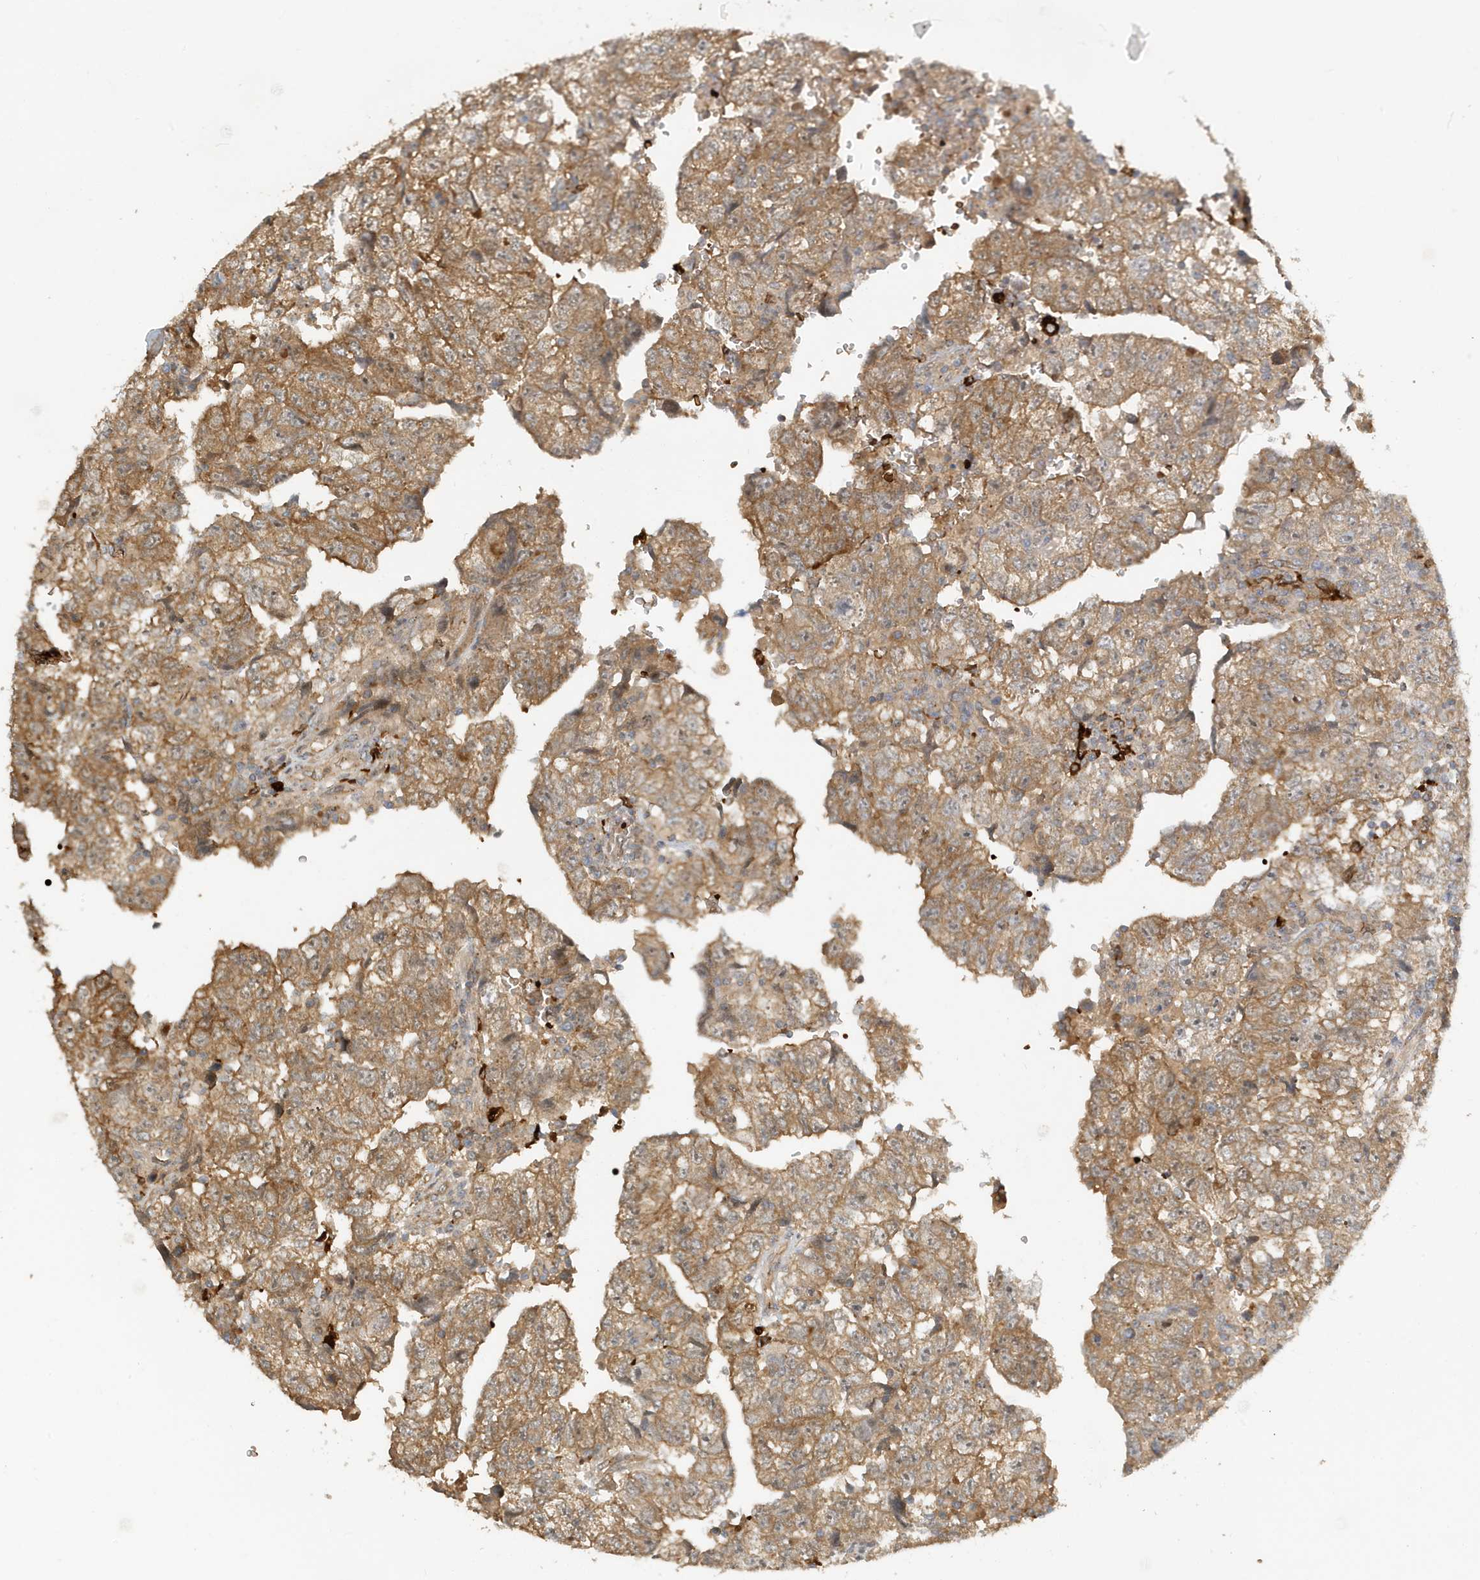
{"staining": {"intensity": "moderate", "quantity": ">75%", "location": "cytoplasmic/membranous"}, "tissue": "testis cancer", "cell_type": "Tumor cells", "image_type": "cancer", "snomed": [{"axis": "morphology", "description": "Carcinoma, Embryonal, NOS"}, {"axis": "topography", "description": "Testis"}], "caption": "There is medium levels of moderate cytoplasmic/membranous positivity in tumor cells of testis cancer, as demonstrated by immunohistochemical staining (brown color).", "gene": "FYCO1", "patient": {"sex": "male", "age": 36}}